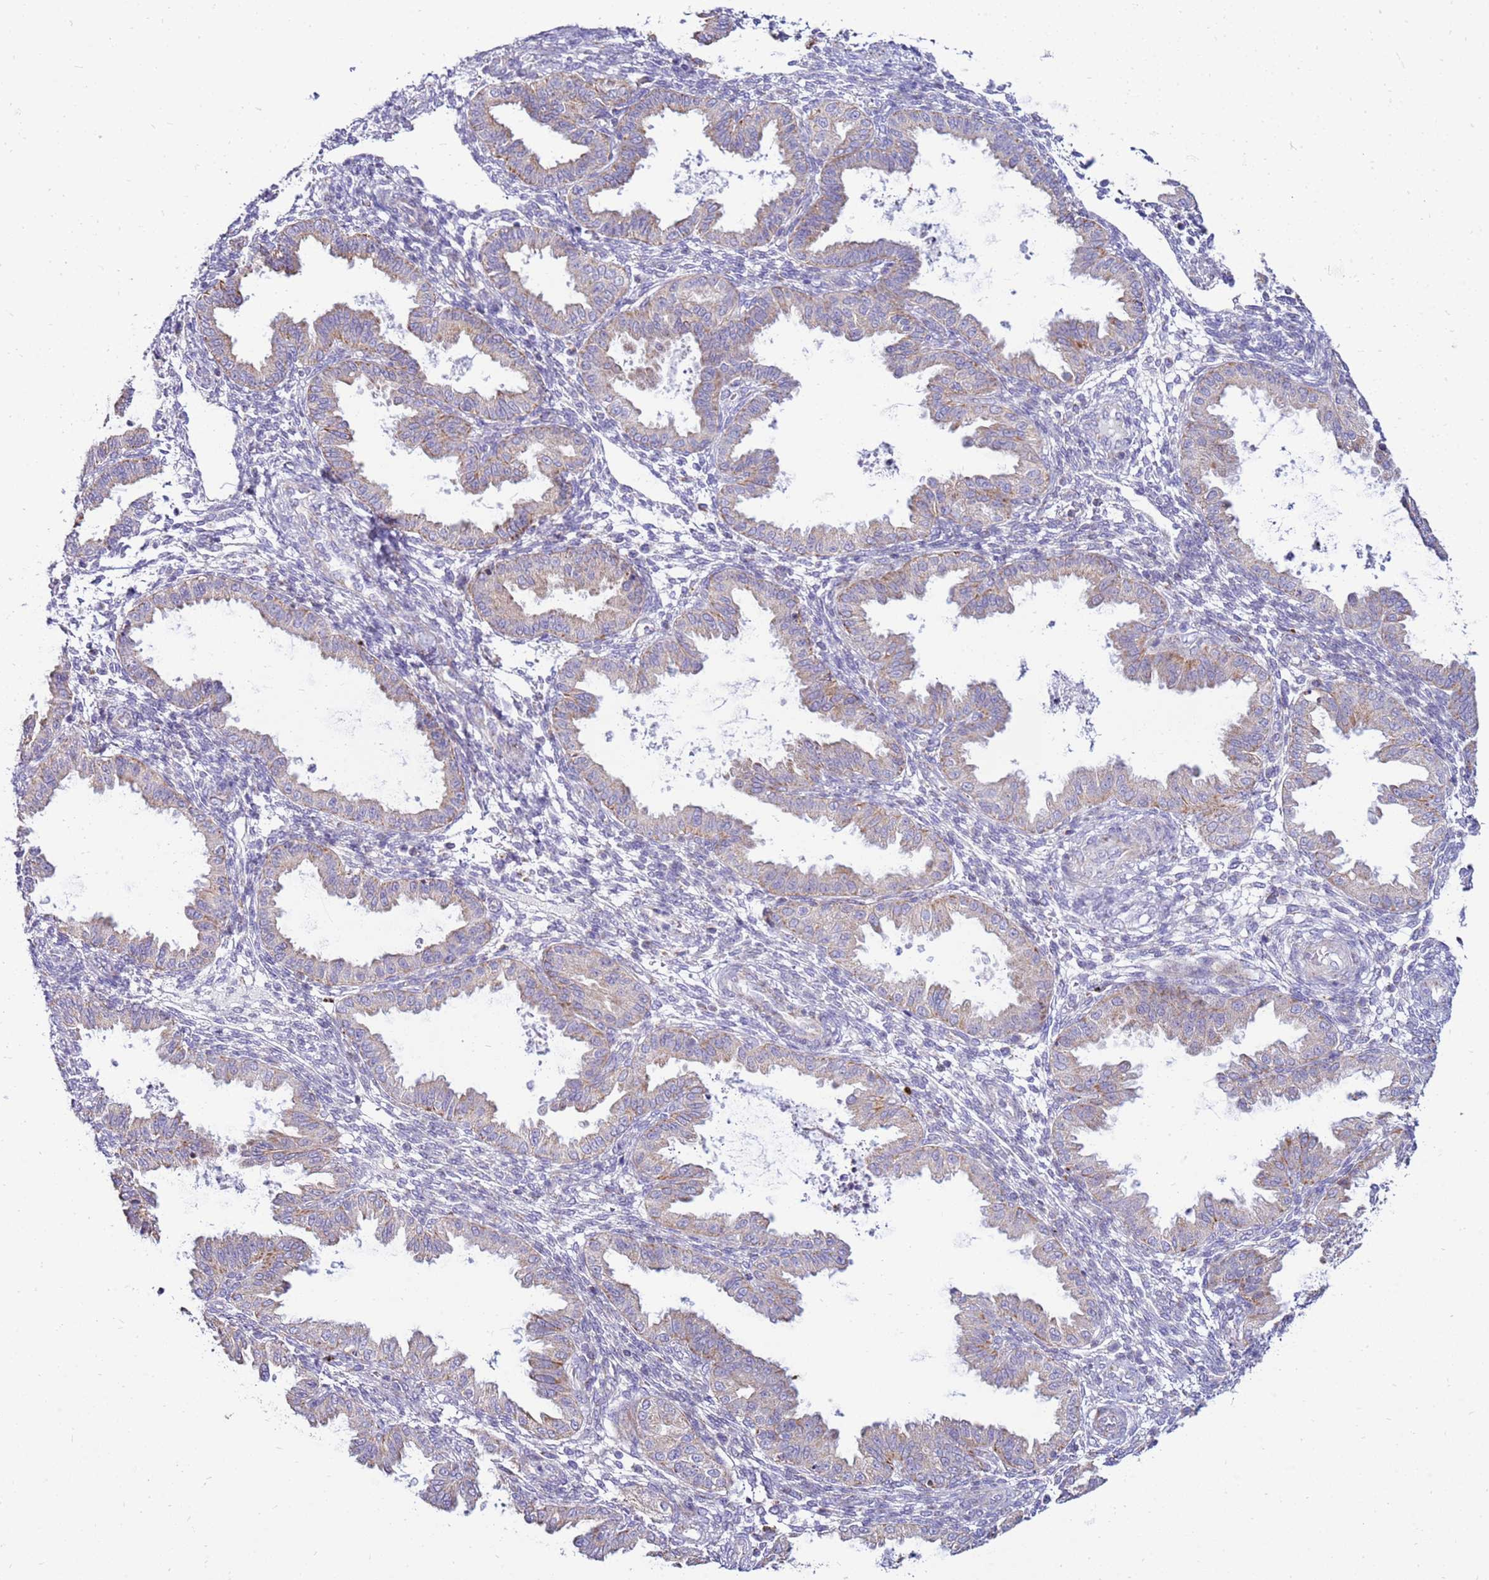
{"staining": {"intensity": "negative", "quantity": "none", "location": "none"}, "tissue": "endometrium", "cell_type": "Cells in endometrial stroma", "image_type": "normal", "snomed": [{"axis": "morphology", "description": "Normal tissue, NOS"}, {"axis": "topography", "description": "Endometrium"}], "caption": "Immunohistochemistry (IHC) image of unremarkable human endometrium stained for a protein (brown), which reveals no expression in cells in endometrial stroma.", "gene": "IGF1R", "patient": {"sex": "female", "age": 33}}